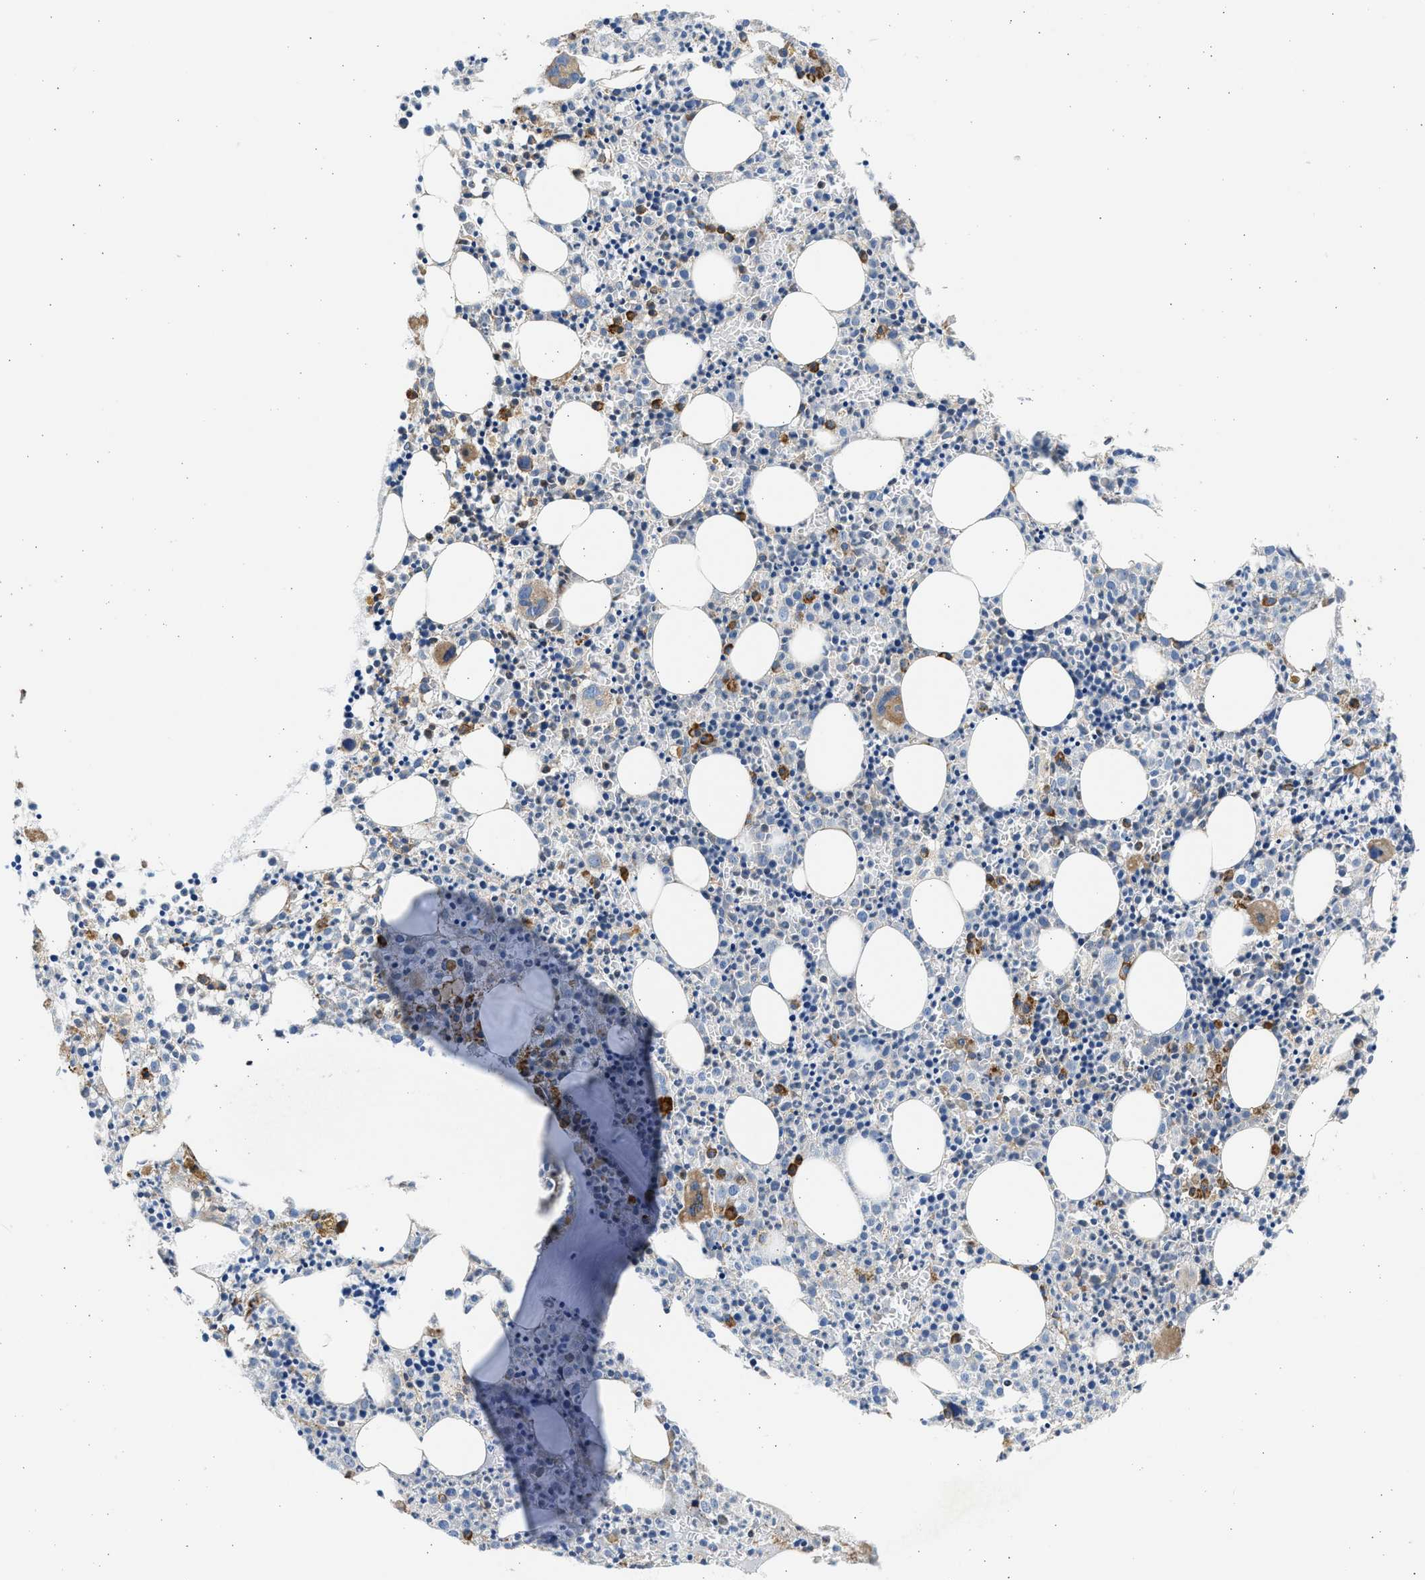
{"staining": {"intensity": "moderate", "quantity": "<25%", "location": "cytoplasmic/membranous"}, "tissue": "bone marrow", "cell_type": "Hematopoietic cells", "image_type": "normal", "snomed": [{"axis": "morphology", "description": "Normal tissue, NOS"}, {"axis": "morphology", "description": "Inflammation, NOS"}, {"axis": "topography", "description": "Bone marrow"}], "caption": "Bone marrow stained for a protein (brown) shows moderate cytoplasmic/membranous positive expression in approximately <25% of hematopoietic cells.", "gene": "PLD2", "patient": {"sex": "male", "age": 25}}